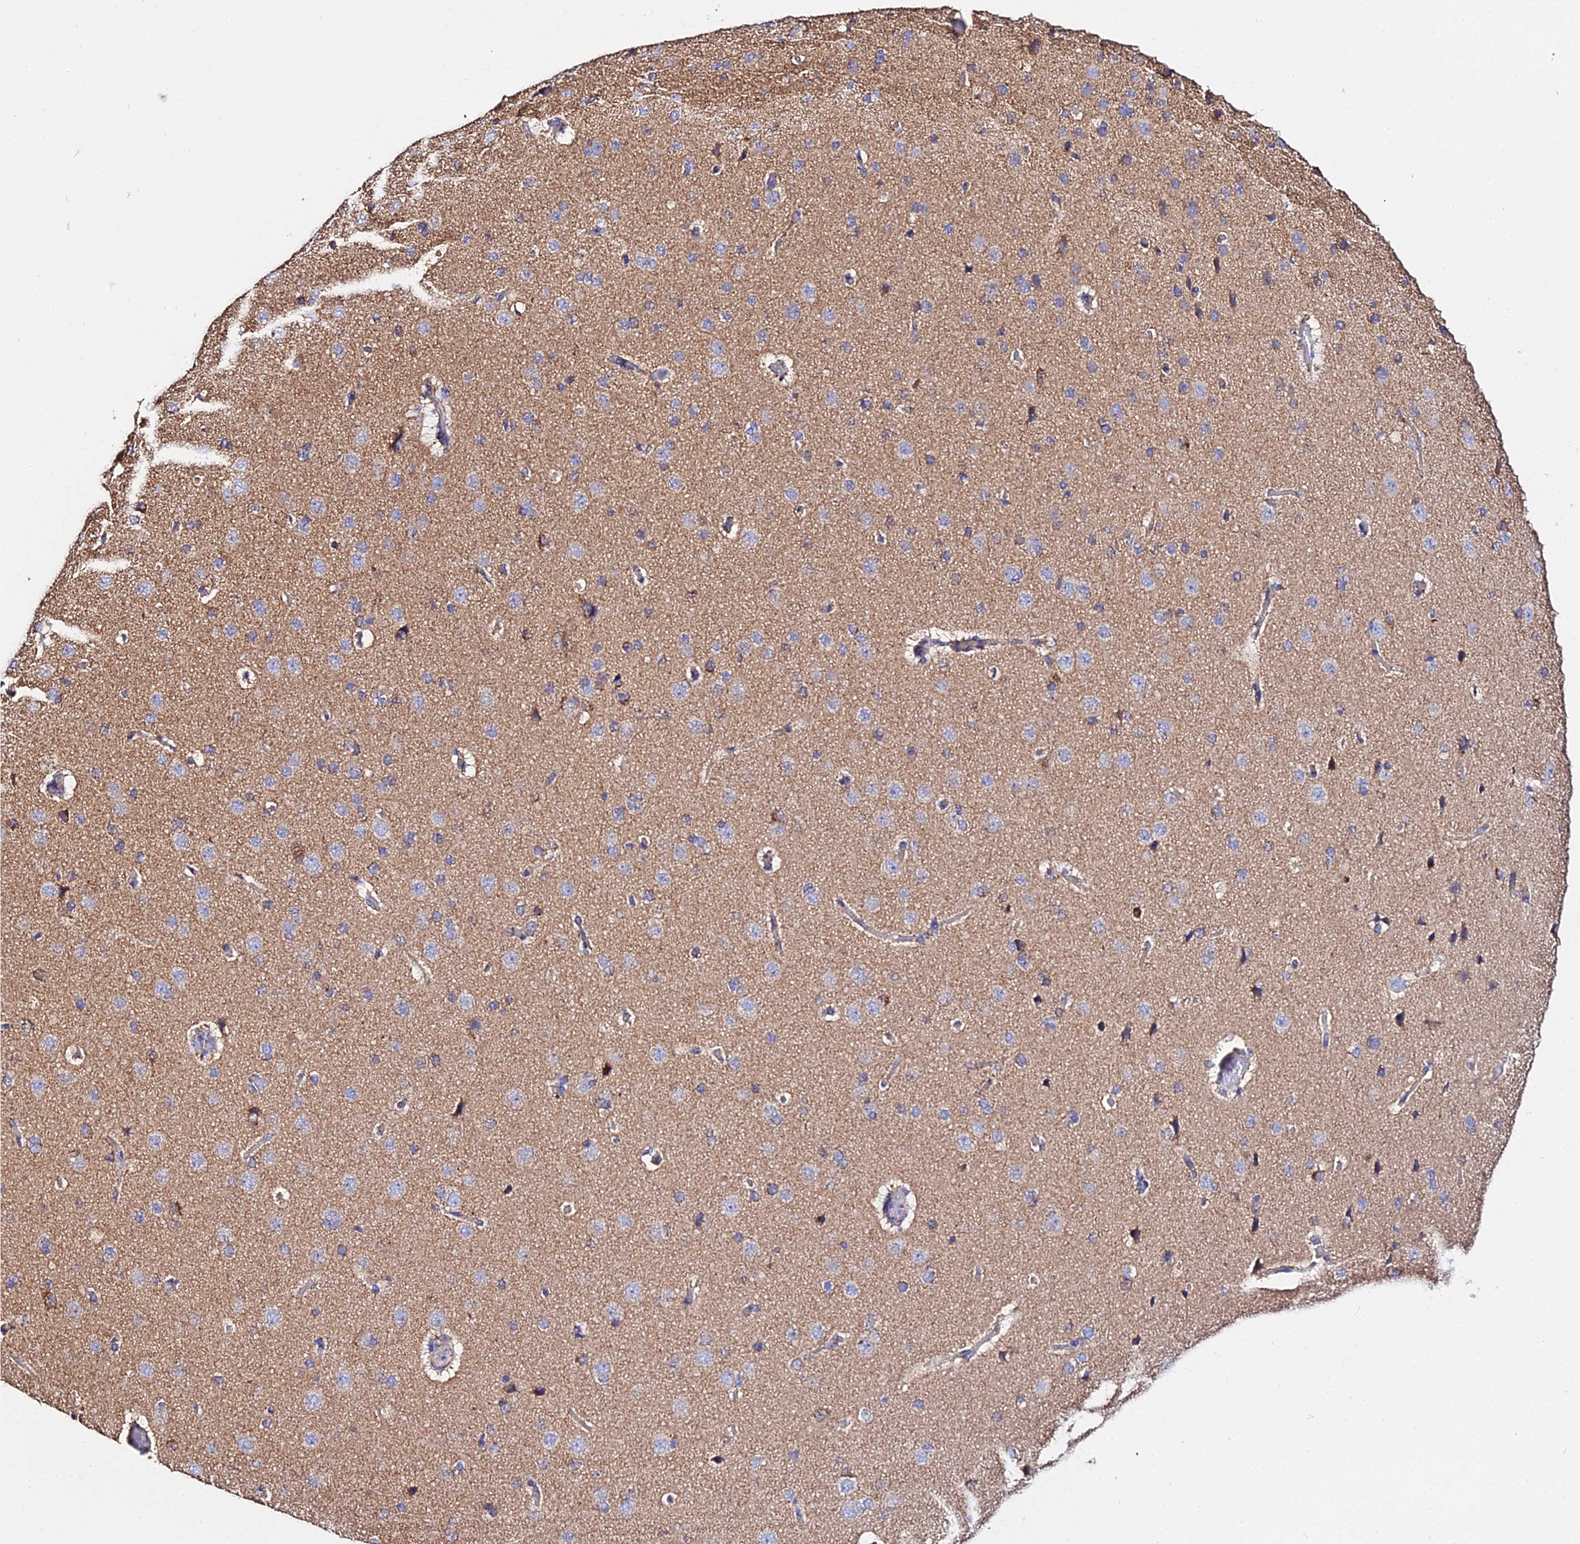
{"staining": {"intensity": "moderate", "quantity": ">75%", "location": "cytoplasmic/membranous"}, "tissue": "cerebral cortex", "cell_type": "Endothelial cells", "image_type": "normal", "snomed": [{"axis": "morphology", "description": "Normal tissue, NOS"}, {"axis": "topography", "description": "Cerebral cortex"}], "caption": "This photomicrograph displays benign cerebral cortex stained with immunohistochemistry to label a protein in brown. The cytoplasmic/membranous of endothelial cells show moderate positivity for the protein. Nuclei are counter-stained blue.", "gene": "ZNF573", "patient": {"sex": "male", "age": 62}}